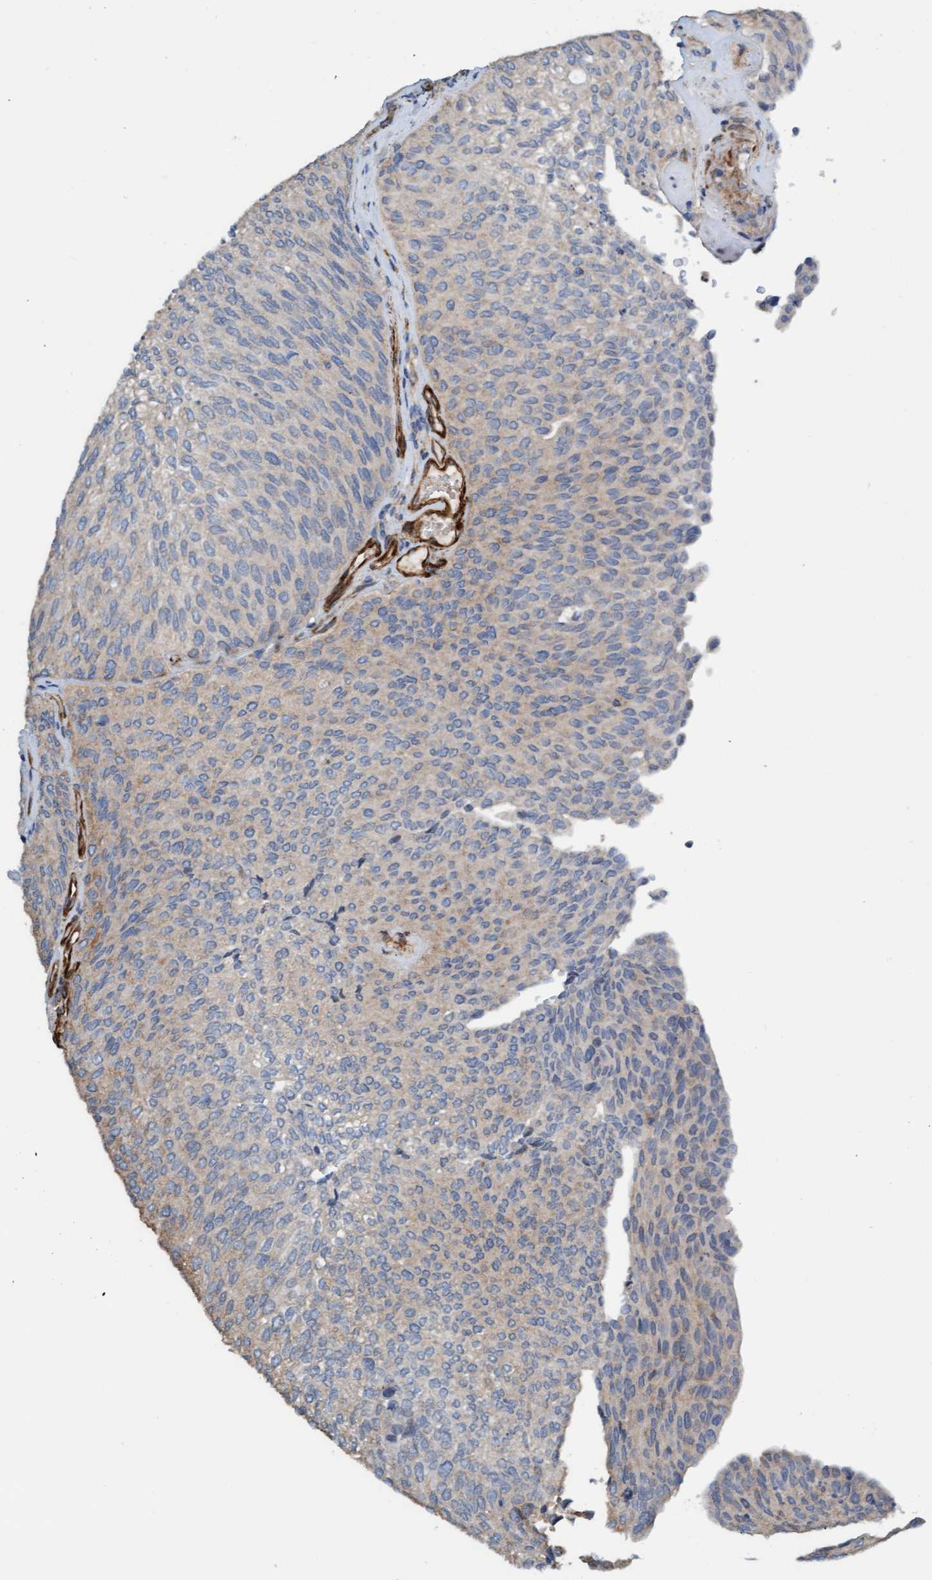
{"staining": {"intensity": "weak", "quantity": "<25%", "location": "cytoplasmic/membranous"}, "tissue": "urothelial cancer", "cell_type": "Tumor cells", "image_type": "cancer", "snomed": [{"axis": "morphology", "description": "Urothelial carcinoma, Low grade"}, {"axis": "topography", "description": "Urinary bladder"}], "caption": "Immunohistochemistry photomicrograph of human low-grade urothelial carcinoma stained for a protein (brown), which displays no positivity in tumor cells.", "gene": "FMNL3", "patient": {"sex": "female", "age": 79}}